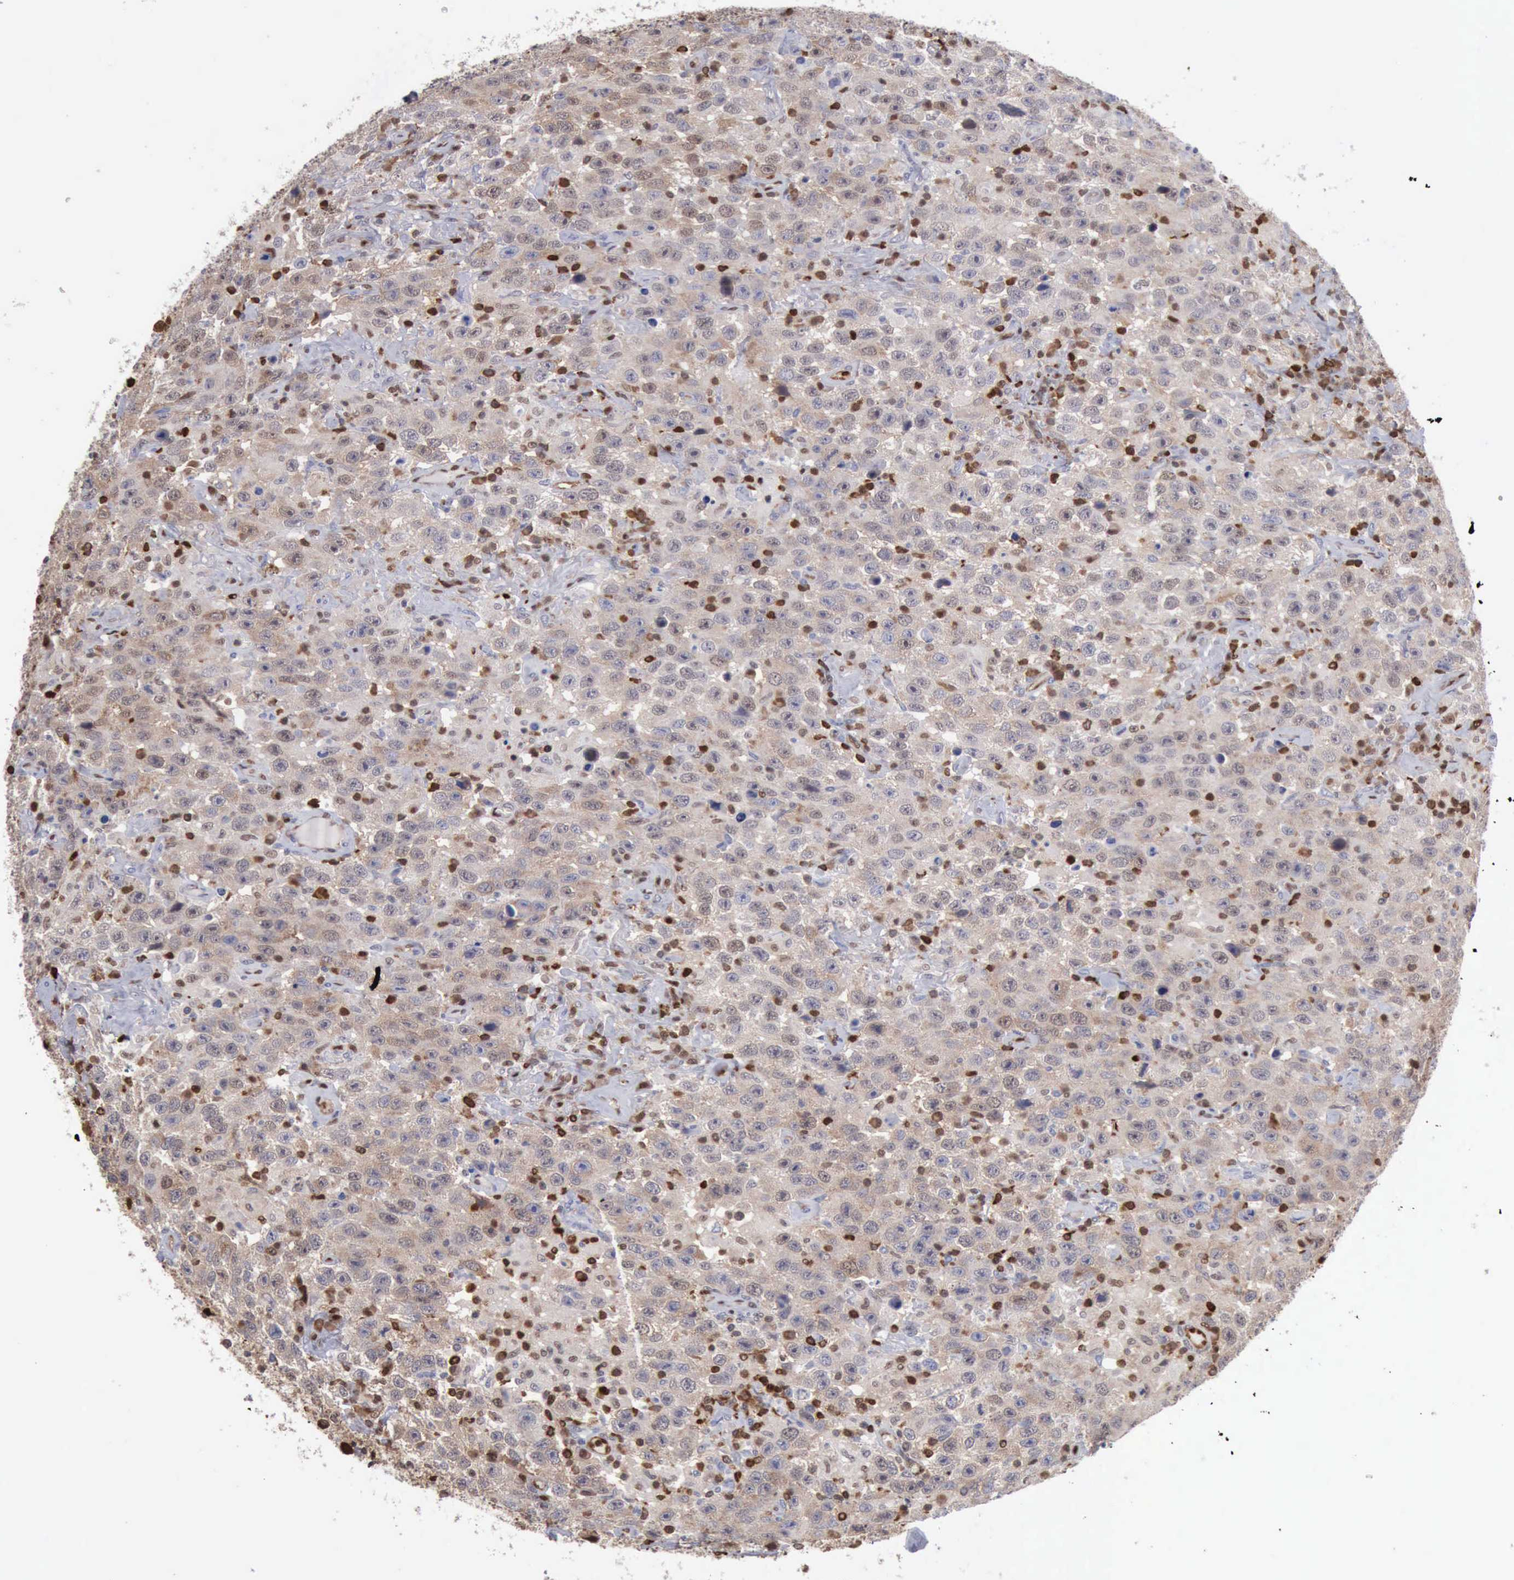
{"staining": {"intensity": "moderate", "quantity": ">75%", "location": "cytoplasmic/membranous,nuclear"}, "tissue": "testis cancer", "cell_type": "Tumor cells", "image_type": "cancer", "snomed": [{"axis": "morphology", "description": "Seminoma, NOS"}, {"axis": "topography", "description": "Testis"}], "caption": "Tumor cells reveal medium levels of moderate cytoplasmic/membranous and nuclear expression in approximately >75% of cells in human testis cancer (seminoma).", "gene": "PDCD4", "patient": {"sex": "male", "age": 41}}